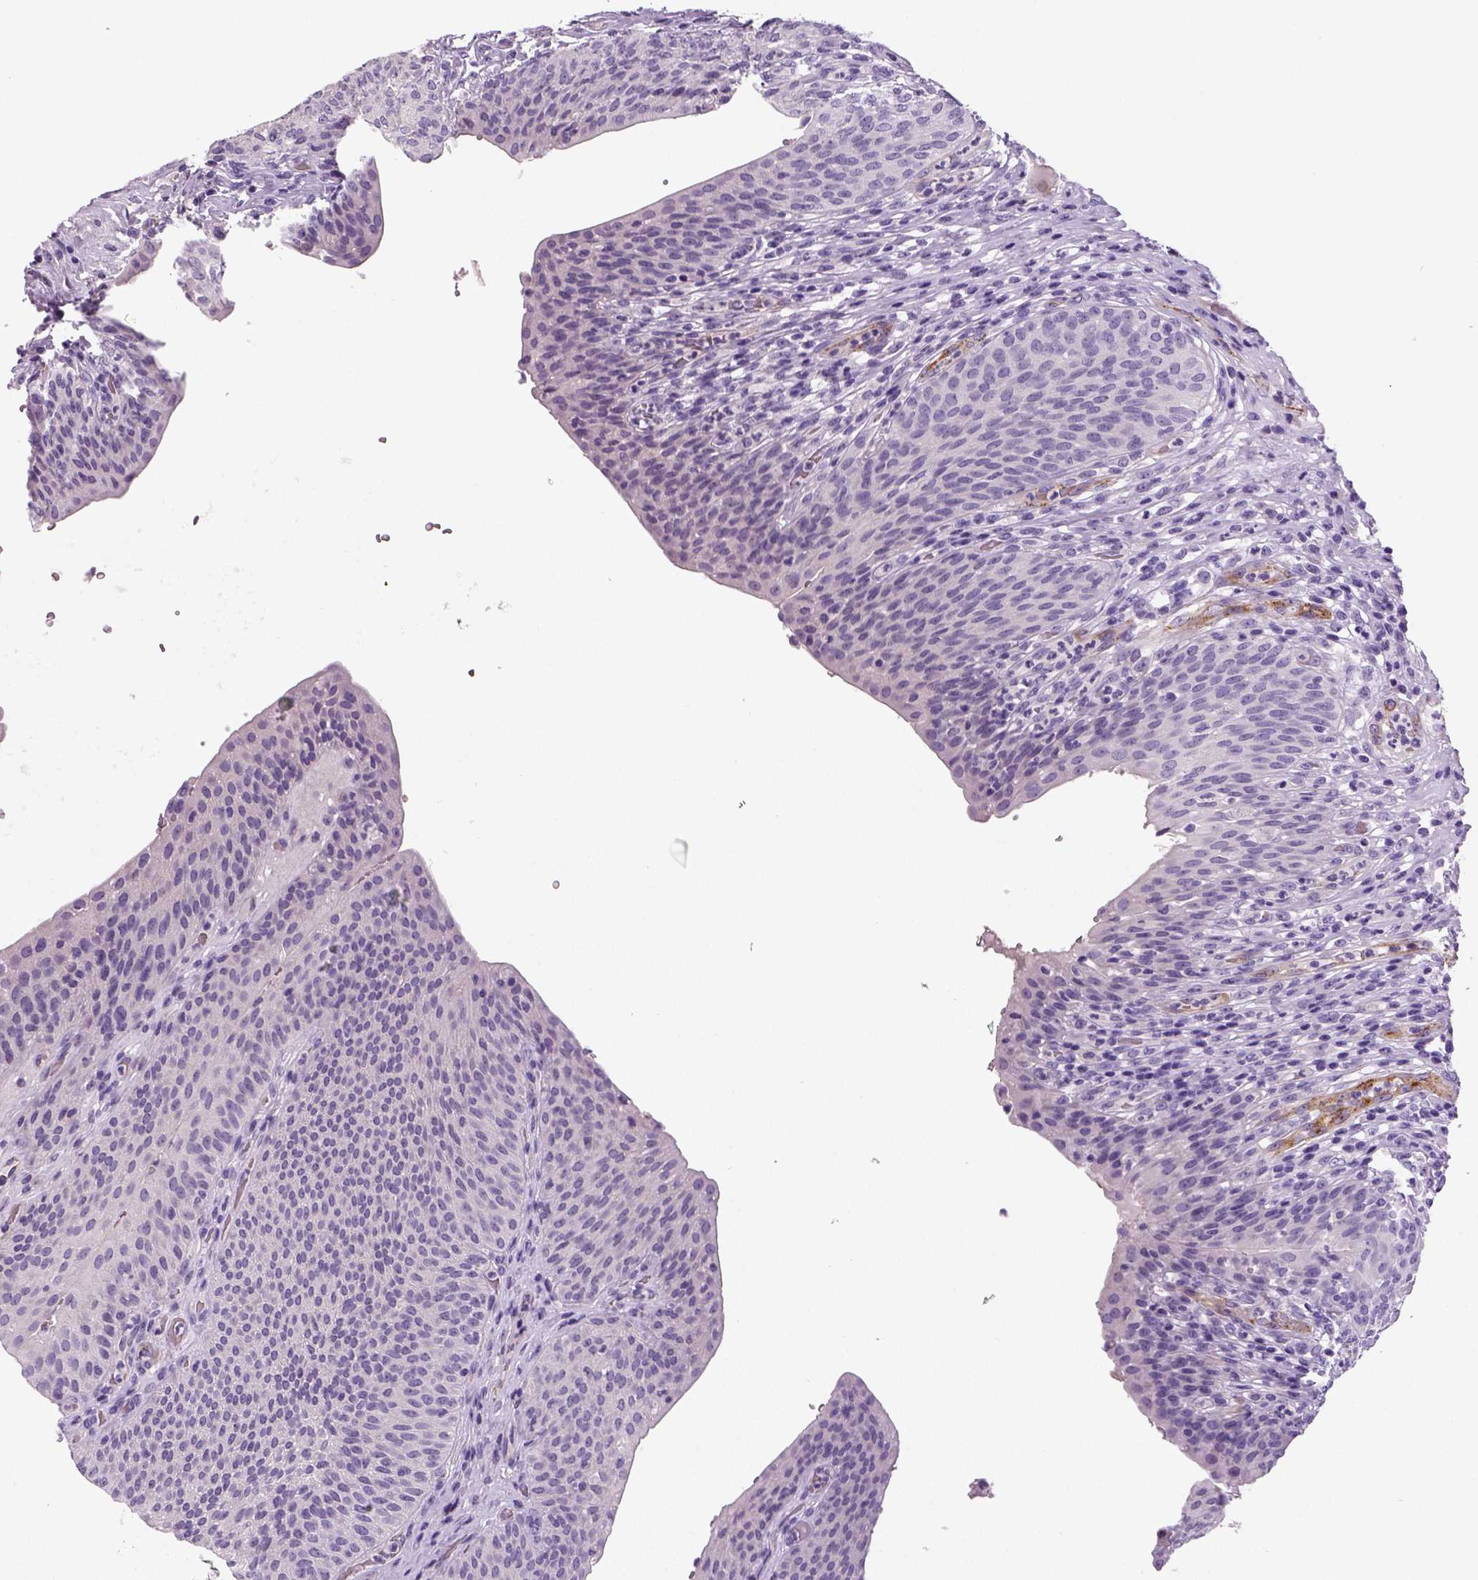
{"staining": {"intensity": "negative", "quantity": "none", "location": "none"}, "tissue": "urinary bladder", "cell_type": "Urothelial cells", "image_type": "normal", "snomed": [{"axis": "morphology", "description": "Normal tissue, NOS"}, {"axis": "topography", "description": "Urinary bladder"}, {"axis": "topography", "description": "Peripheral nerve tissue"}], "caption": "IHC photomicrograph of normal urinary bladder stained for a protein (brown), which exhibits no positivity in urothelial cells.", "gene": "ENSG00000250349", "patient": {"sex": "male", "age": 66}}